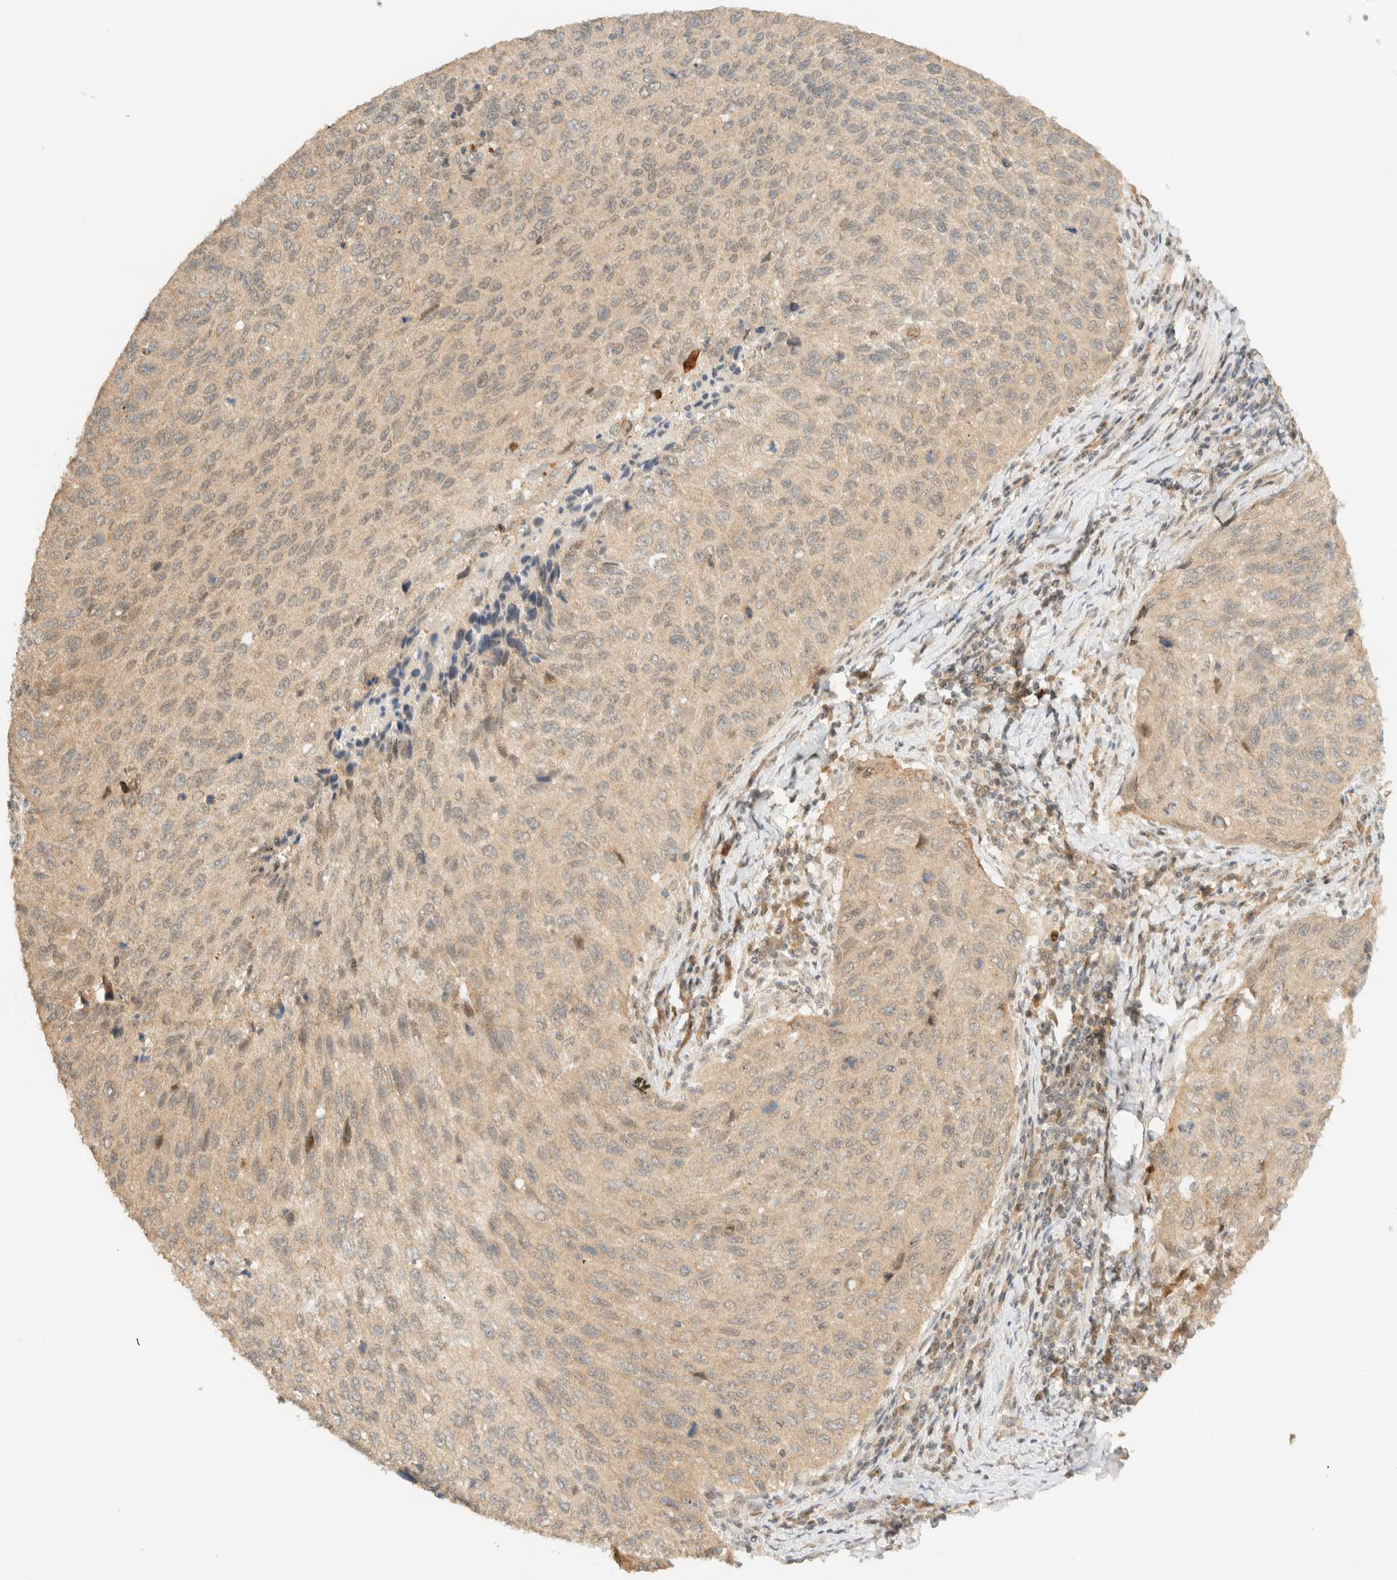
{"staining": {"intensity": "weak", "quantity": ">75%", "location": "cytoplasmic/membranous"}, "tissue": "cervical cancer", "cell_type": "Tumor cells", "image_type": "cancer", "snomed": [{"axis": "morphology", "description": "Squamous cell carcinoma, NOS"}, {"axis": "topography", "description": "Cervix"}], "caption": "Immunohistochemistry (IHC) (DAB) staining of cervical cancer exhibits weak cytoplasmic/membranous protein positivity in about >75% of tumor cells. (DAB IHC, brown staining for protein, blue staining for nuclei).", "gene": "ZBTB34", "patient": {"sex": "female", "age": 53}}